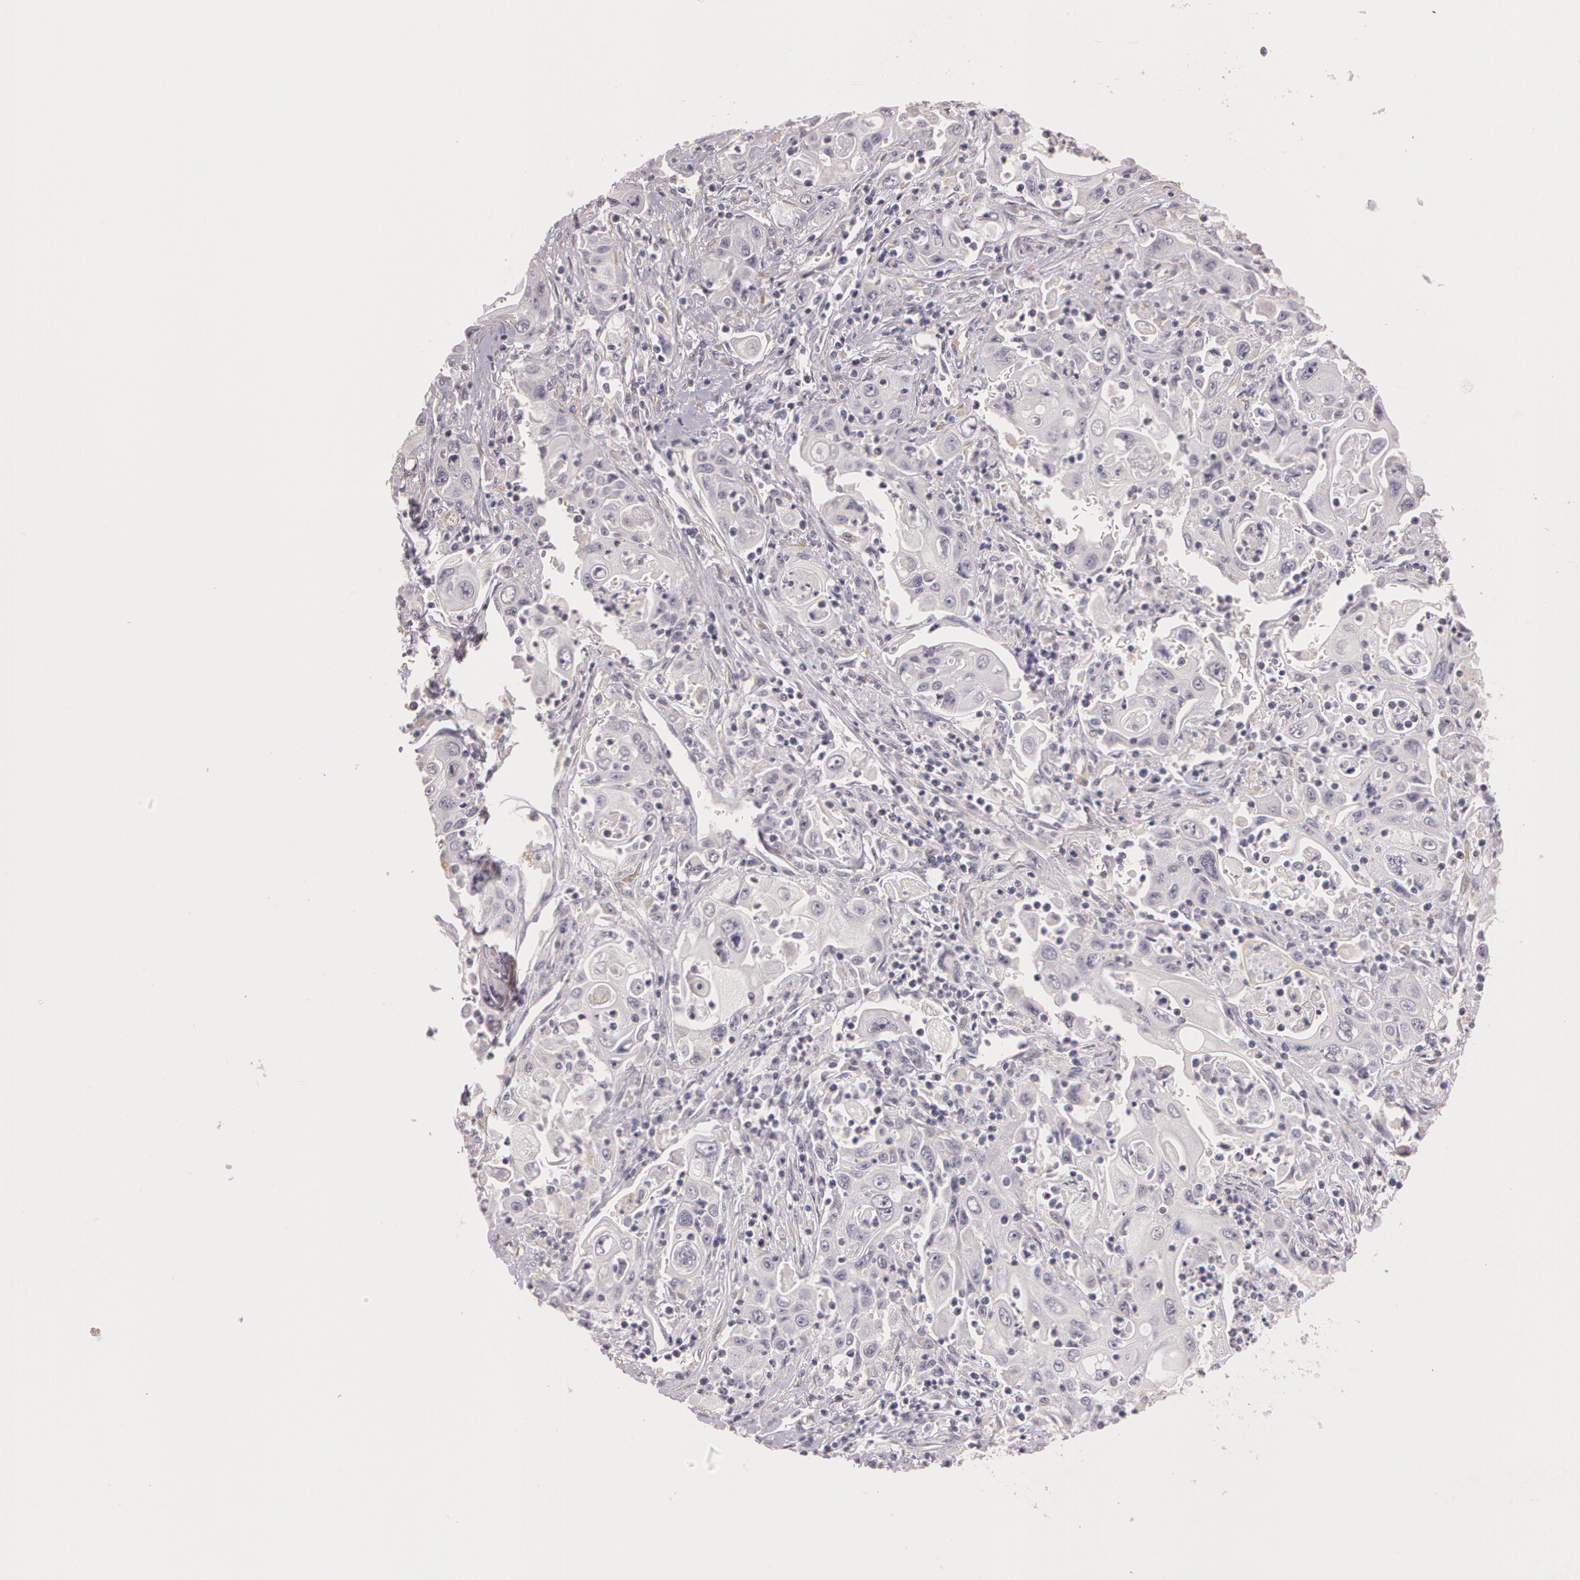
{"staining": {"intensity": "negative", "quantity": "none", "location": "none"}, "tissue": "pancreatic cancer", "cell_type": "Tumor cells", "image_type": "cancer", "snomed": [{"axis": "morphology", "description": "Adenocarcinoma, NOS"}, {"axis": "topography", "description": "Pancreas"}], "caption": "DAB (3,3'-diaminobenzidine) immunohistochemical staining of pancreatic cancer demonstrates no significant positivity in tumor cells.", "gene": "G2E3", "patient": {"sex": "male", "age": 70}}